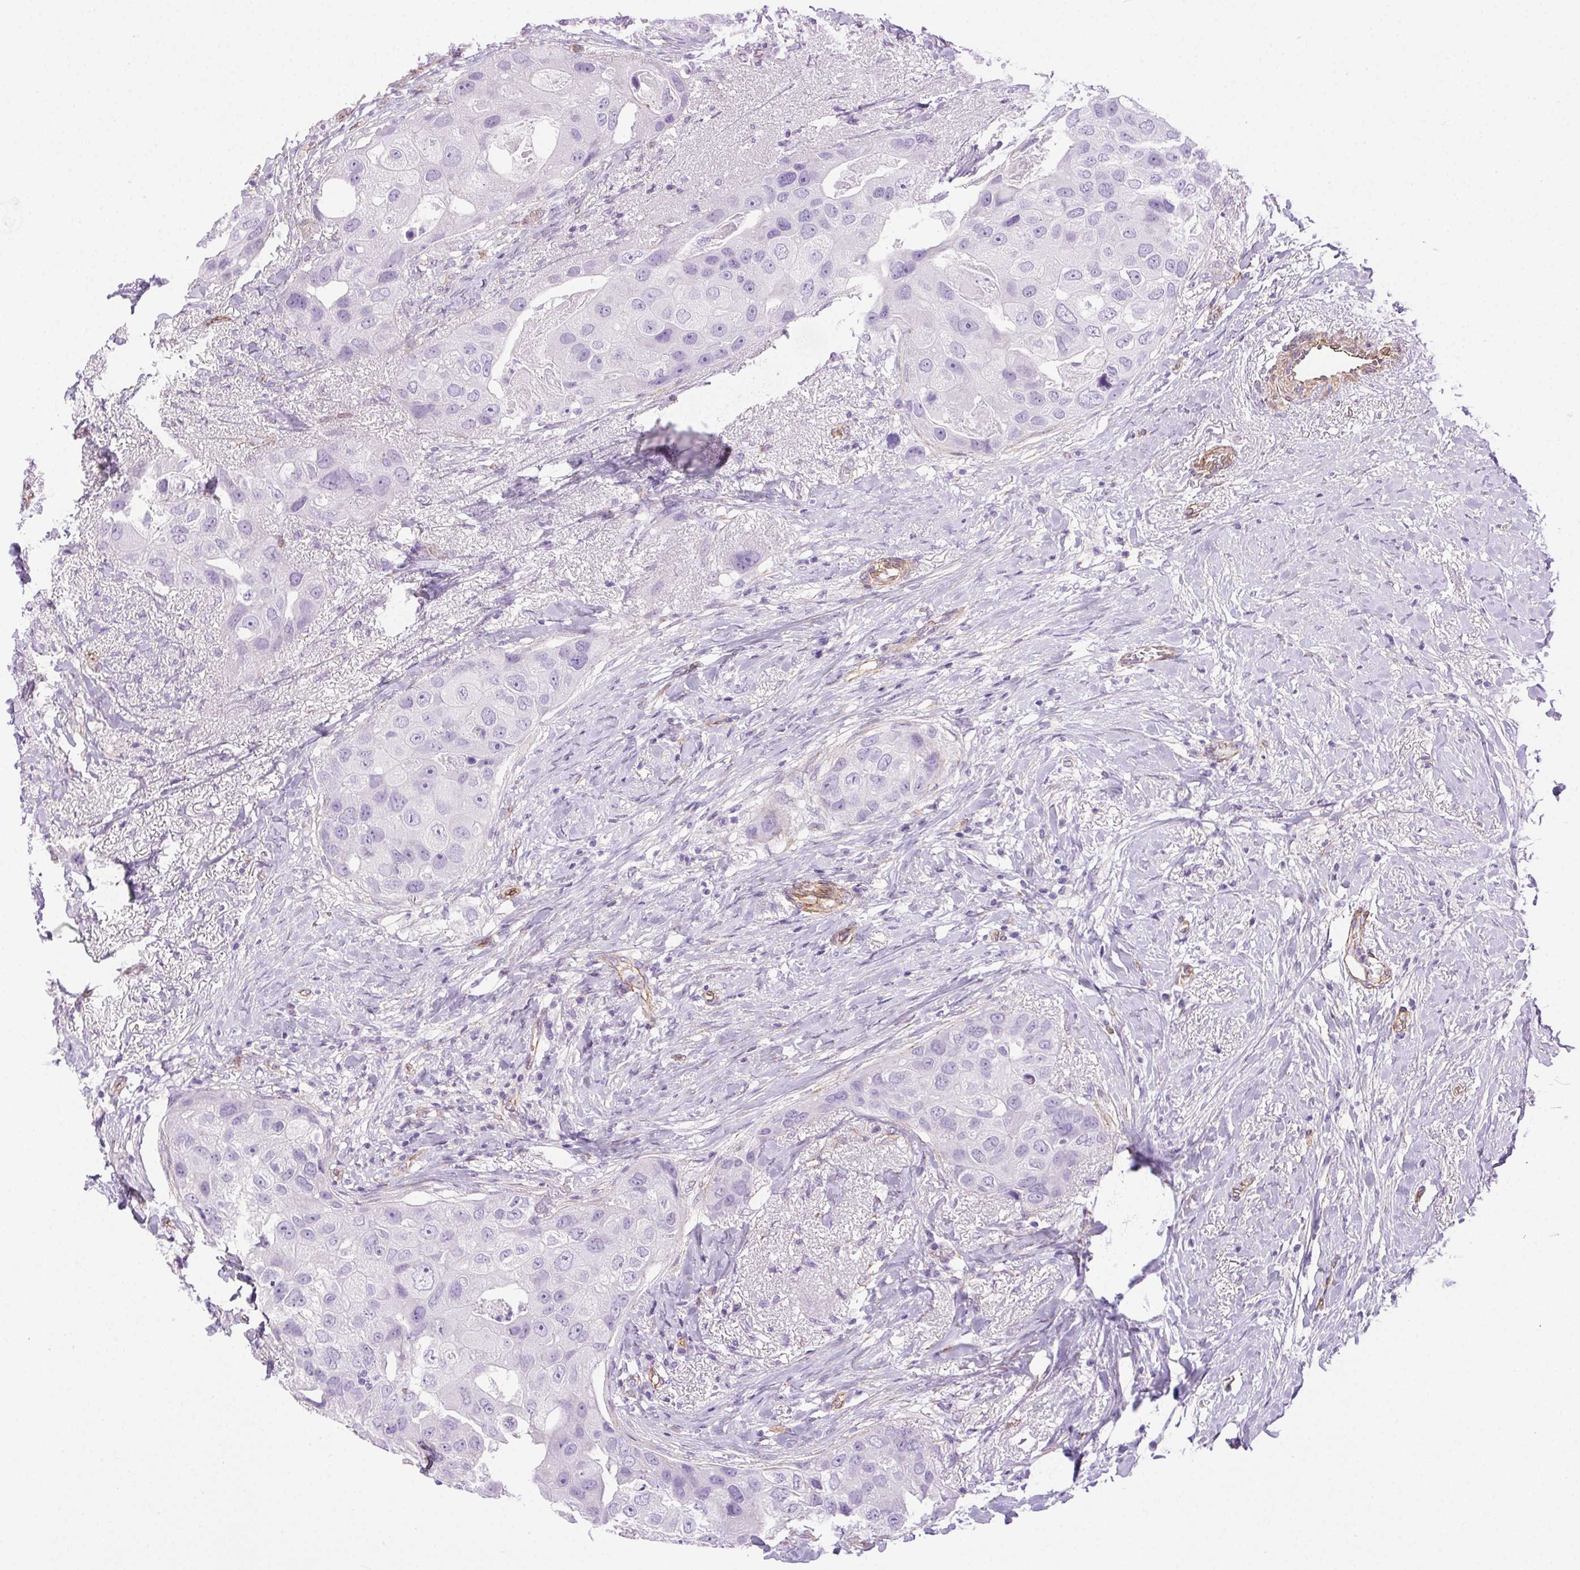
{"staining": {"intensity": "negative", "quantity": "none", "location": "none"}, "tissue": "breast cancer", "cell_type": "Tumor cells", "image_type": "cancer", "snomed": [{"axis": "morphology", "description": "Duct carcinoma"}, {"axis": "topography", "description": "Breast"}], "caption": "High power microscopy image of an immunohistochemistry histopathology image of invasive ductal carcinoma (breast), revealing no significant positivity in tumor cells.", "gene": "SHCBP1L", "patient": {"sex": "female", "age": 43}}